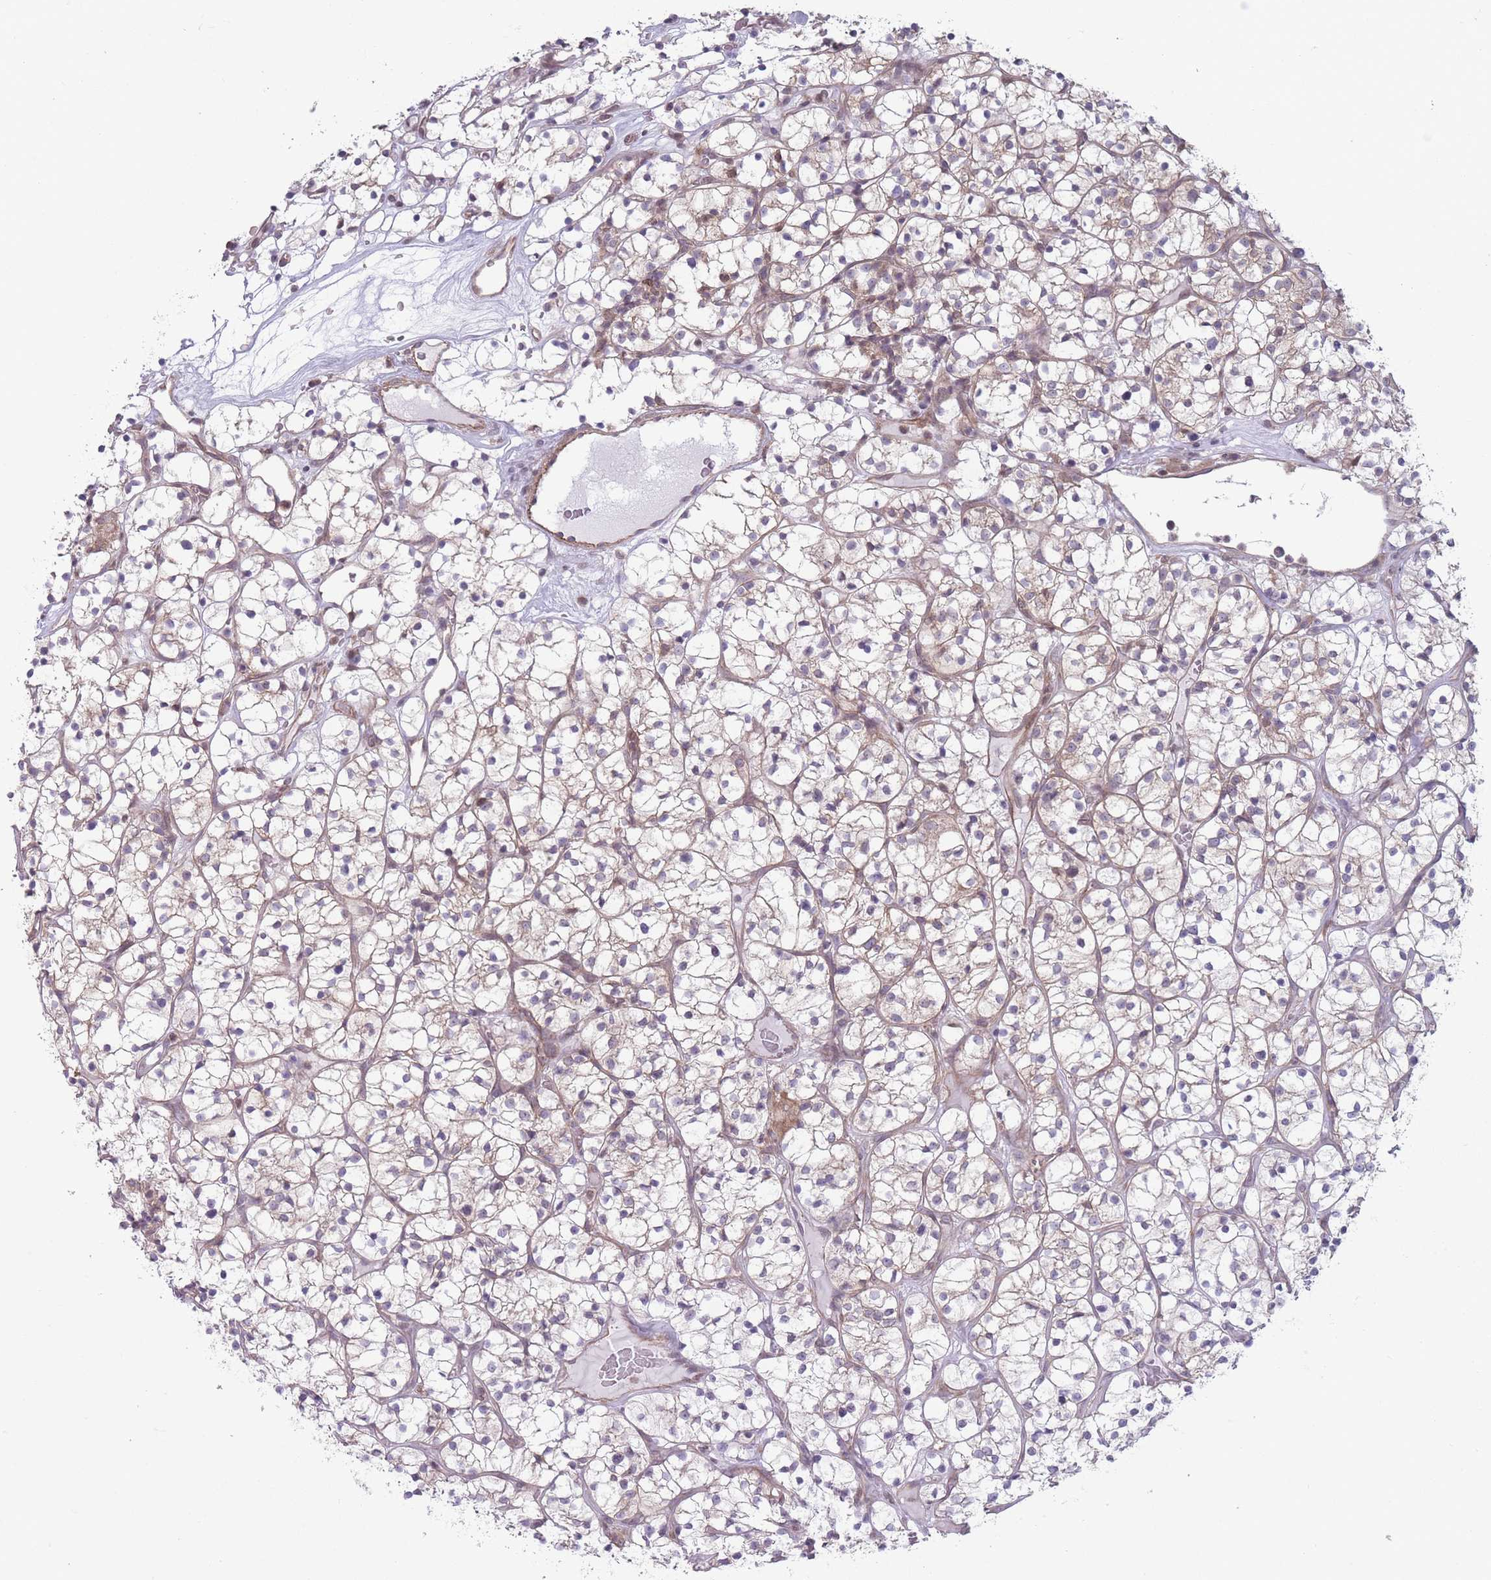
{"staining": {"intensity": "negative", "quantity": "none", "location": "none"}, "tissue": "renal cancer", "cell_type": "Tumor cells", "image_type": "cancer", "snomed": [{"axis": "morphology", "description": "Adenocarcinoma, NOS"}, {"axis": "topography", "description": "Kidney"}], "caption": "Immunohistochemistry photomicrograph of neoplastic tissue: human renal cancer (adenocarcinoma) stained with DAB (3,3'-diaminobenzidine) reveals no significant protein expression in tumor cells.", "gene": "VRK2", "patient": {"sex": "female", "age": 64}}